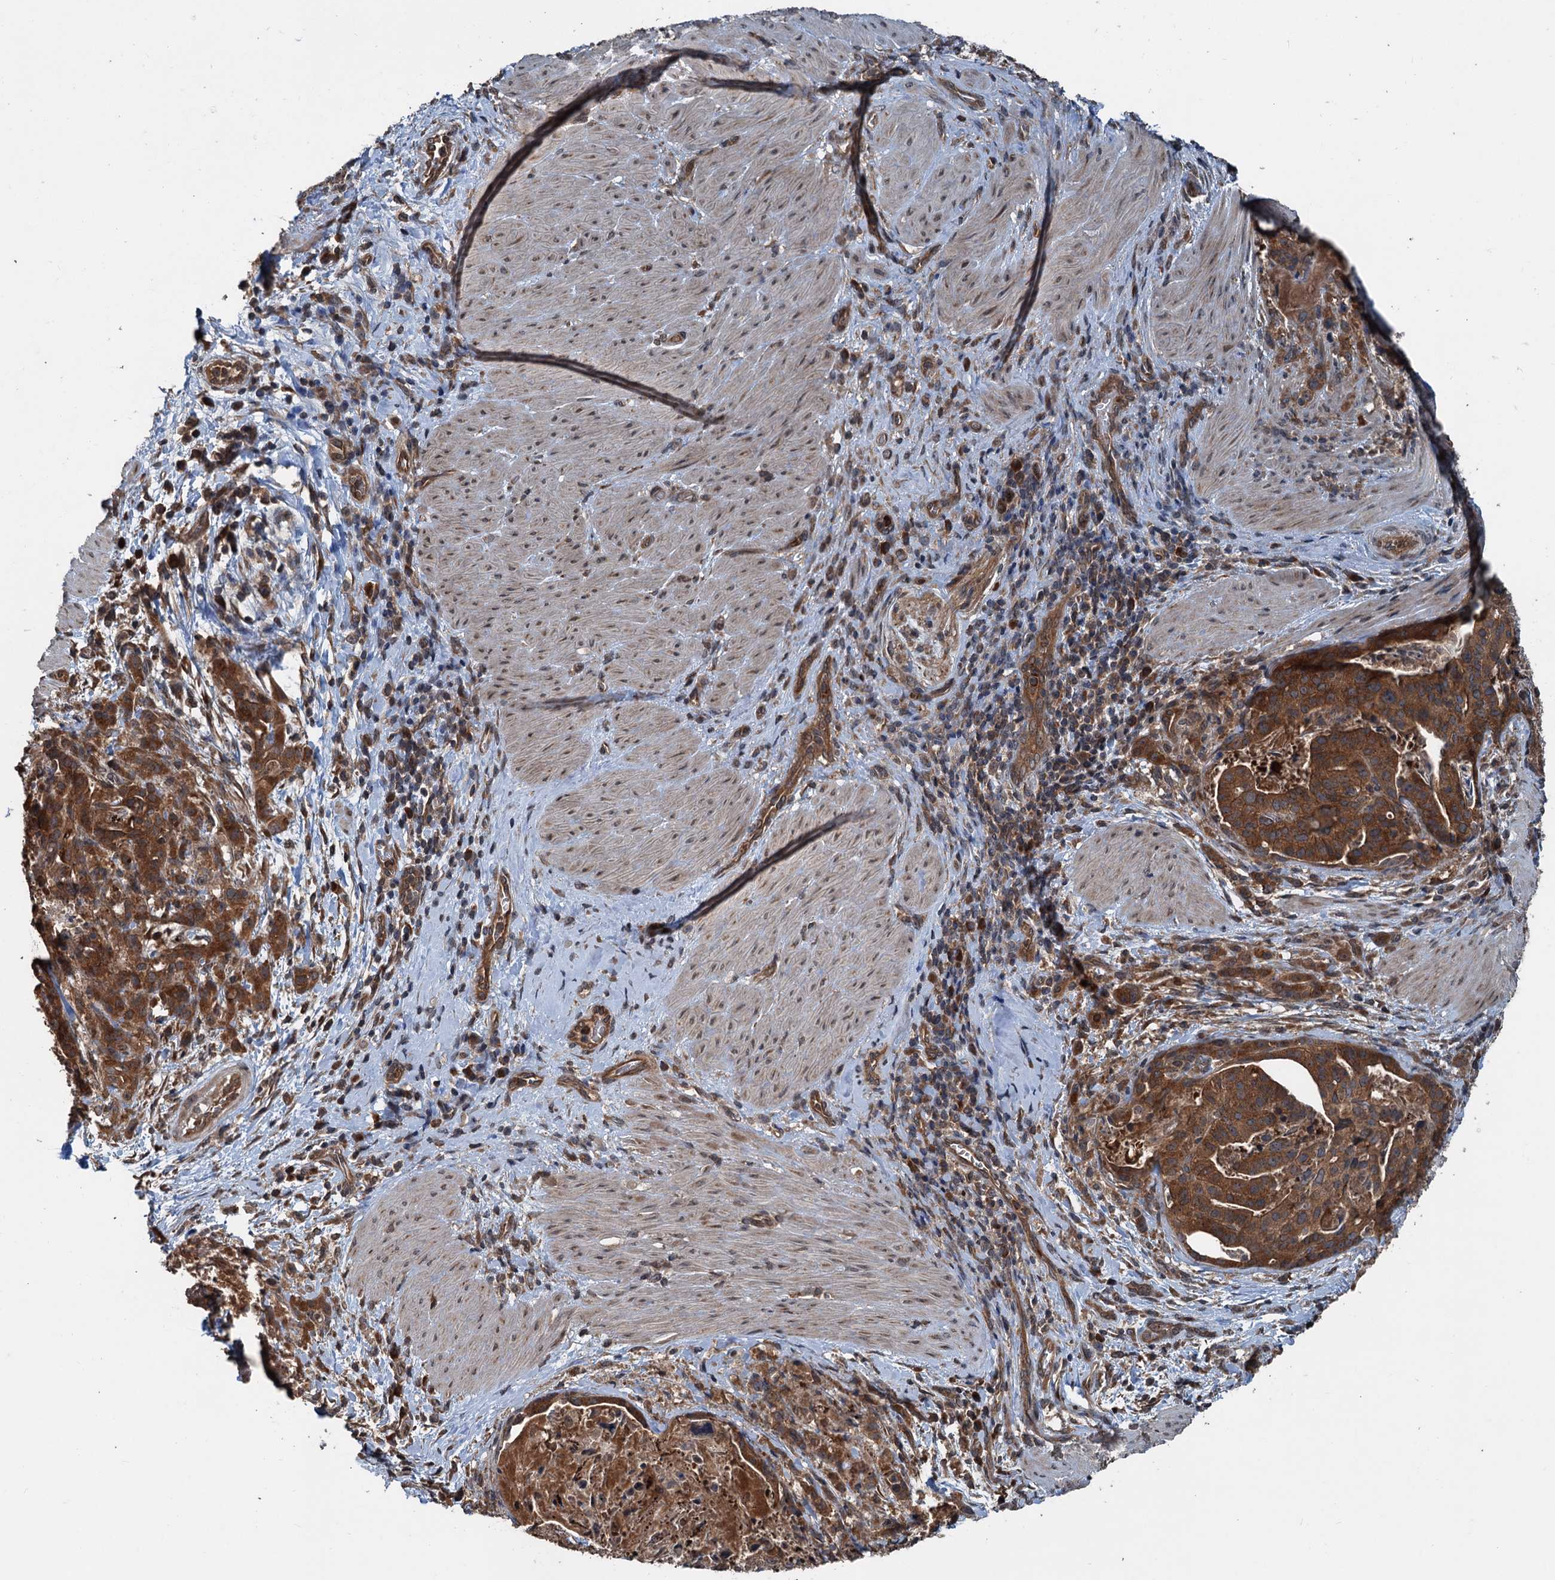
{"staining": {"intensity": "strong", "quantity": ">75%", "location": "cytoplasmic/membranous"}, "tissue": "stomach cancer", "cell_type": "Tumor cells", "image_type": "cancer", "snomed": [{"axis": "morphology", "description": "Adenocarcinoma, NOS"}, {"axis": "topography", "description": "Stomach"}], "caption": "Immunohistochemistry staining of stomach cancer, which shows high levels of strong cytoplasmic/membranous positivity in about >75% of tumor cells indicating strong cytoplasmic/membranous protein staining. The staining was performed using DAB (brown) for protein detection and nuclei were counterstained in hematoxylin (blue).", "gene": "N4BP2L2", "patient": {"sex": "male", "age": 48}}